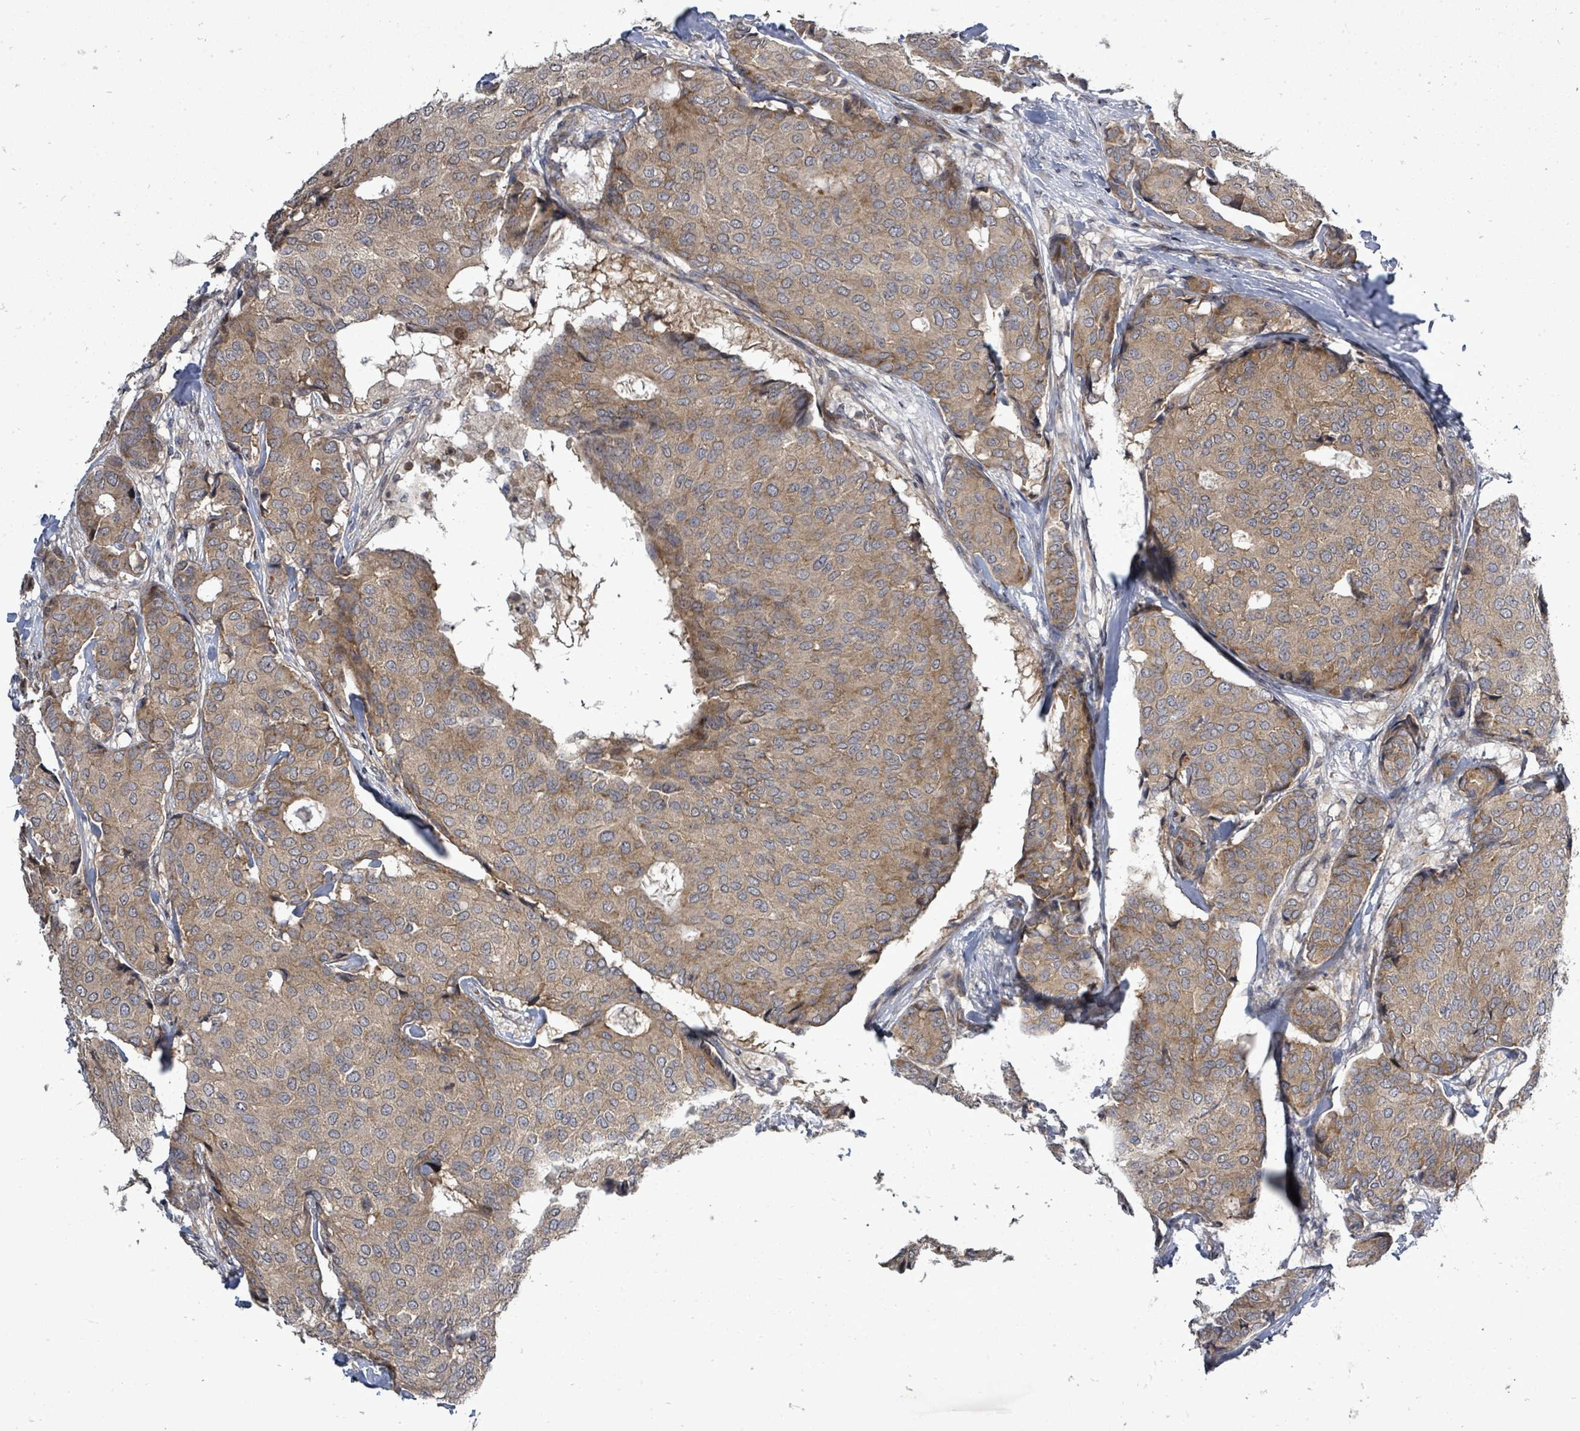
{"staining": {"intensity": "moderate", "quantity": ">75%", "location": "cytoplasmic/membranous"}, "tissue": "breast cancer", "cell_type": "Tumor cells", "image_type": "cancer", "snomed": [{"axis": "morphology", "description": "Duct carcinoma"}, {"axis": "topography", "description": "Breast"}], "caption": "Moderate cytoplasmic/membranous staining is appreciated in approximately >75% of tumor cells in intraductal carcinoma (breast).", "gene": "RALGAPB", "patient": {"sex": "female", "age": 75}}